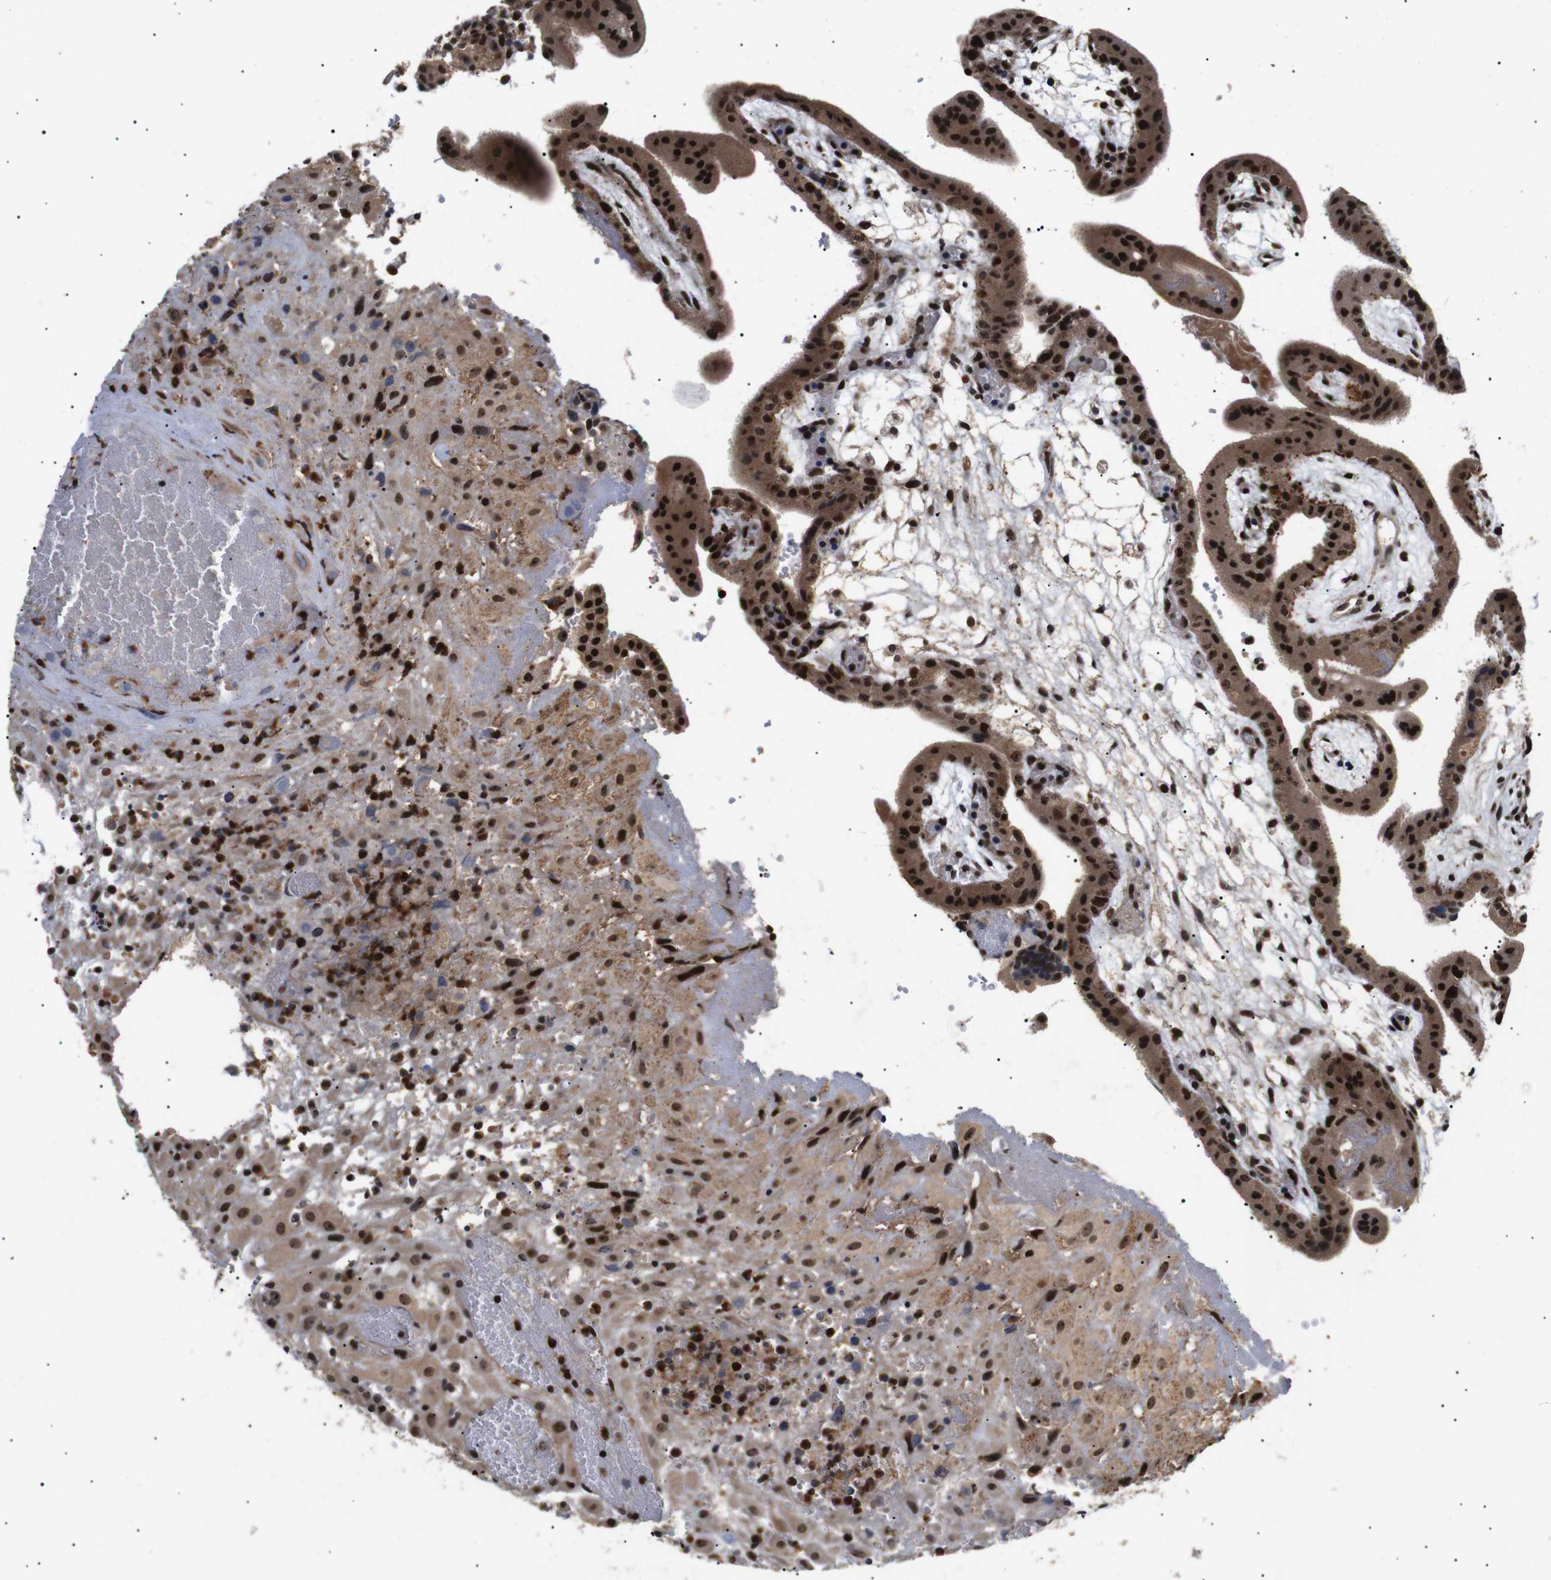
{"staining": {"intensity": "strong", "quantity": ">75%", "location": "cytoplasmic/membranous,nuclear"}, "tissue": "placenta", "cell_type": "Decidual cells", "image_type": "normal", "snomed": [{"axis": "morphology", "description": "Normal tissue, NOS"}, {"axis": "topography", "description": "Placenta"}], "caption": "Placenta stained with DAB immunohistochemistry (IHC) demonstrates high levels of strong cytoplasmic/membranous,nuclear positivity in approximately >75% of decidual cells.", "gene": "KIF23", "patient": {"sex": "female", "age": 18}}